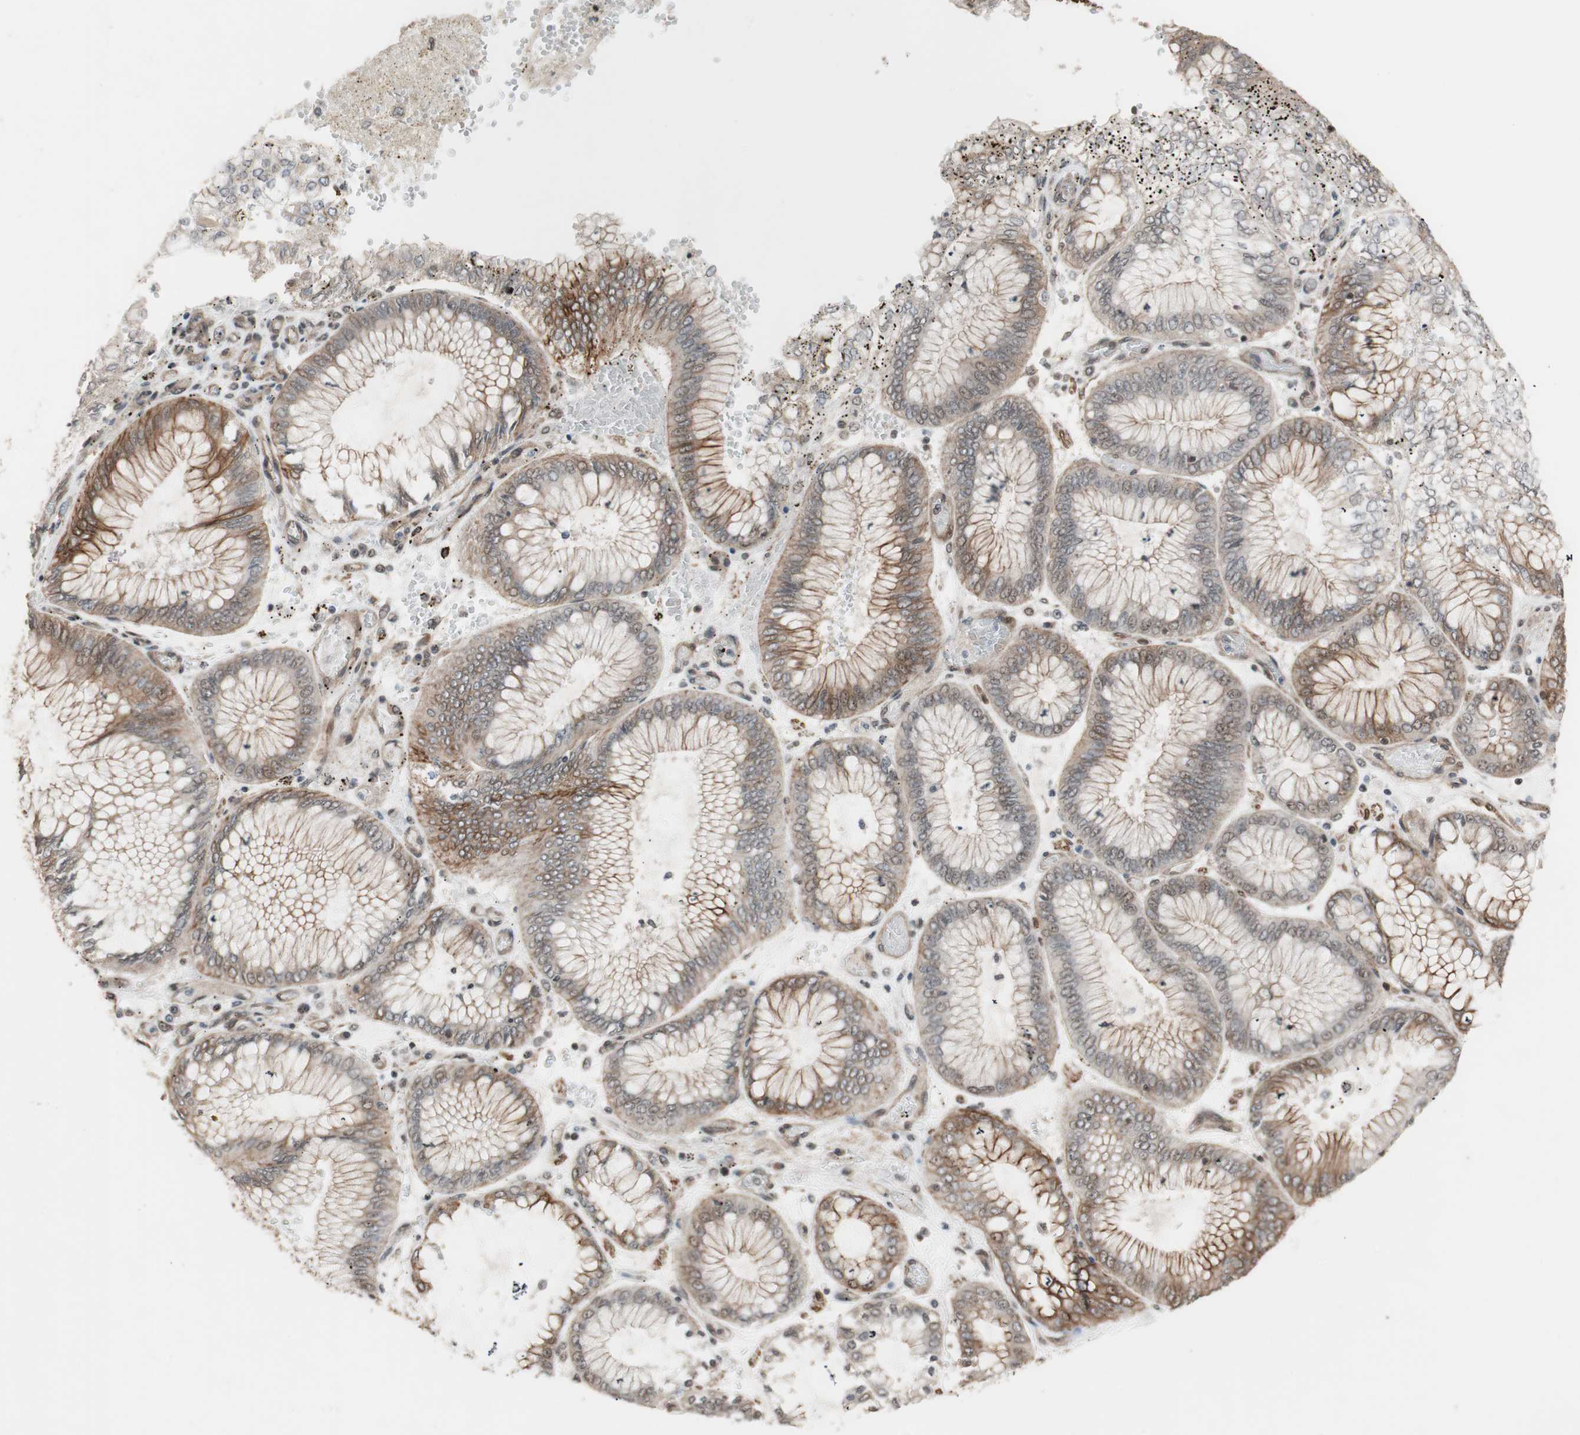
{"staining": {"intensity": "weak", "quantity": ">75%", "location": "cytoplasmic/membranous"}, "tissue": "stomach cancer", "cell_type": "Tumor cells", "image_type": "cancer", "snomed": [{"axis": "morphology", "description": "Normal tissue, NOS"}, {"axis": "morphology", "description": "Adenocarcinoma, NOS"}, {"axis": "topography", "description": "Stomach, upper"}, {"axis": "topography", "description": "Stomach"}], "caption": "Adenocarcinoma (stomach) was stained to show a protein in brown. There is low levels of weak cytoplasmic/membranous positivity in approximately >75% of tumor cells. The staining was performed using DAB to visualize the protein expression in brown, while the nuclei were stained in blue with hematoxylin (Magnification: 20x).", "gene": "DRAP1", "patient": {"sex": "male", "age": 76}}